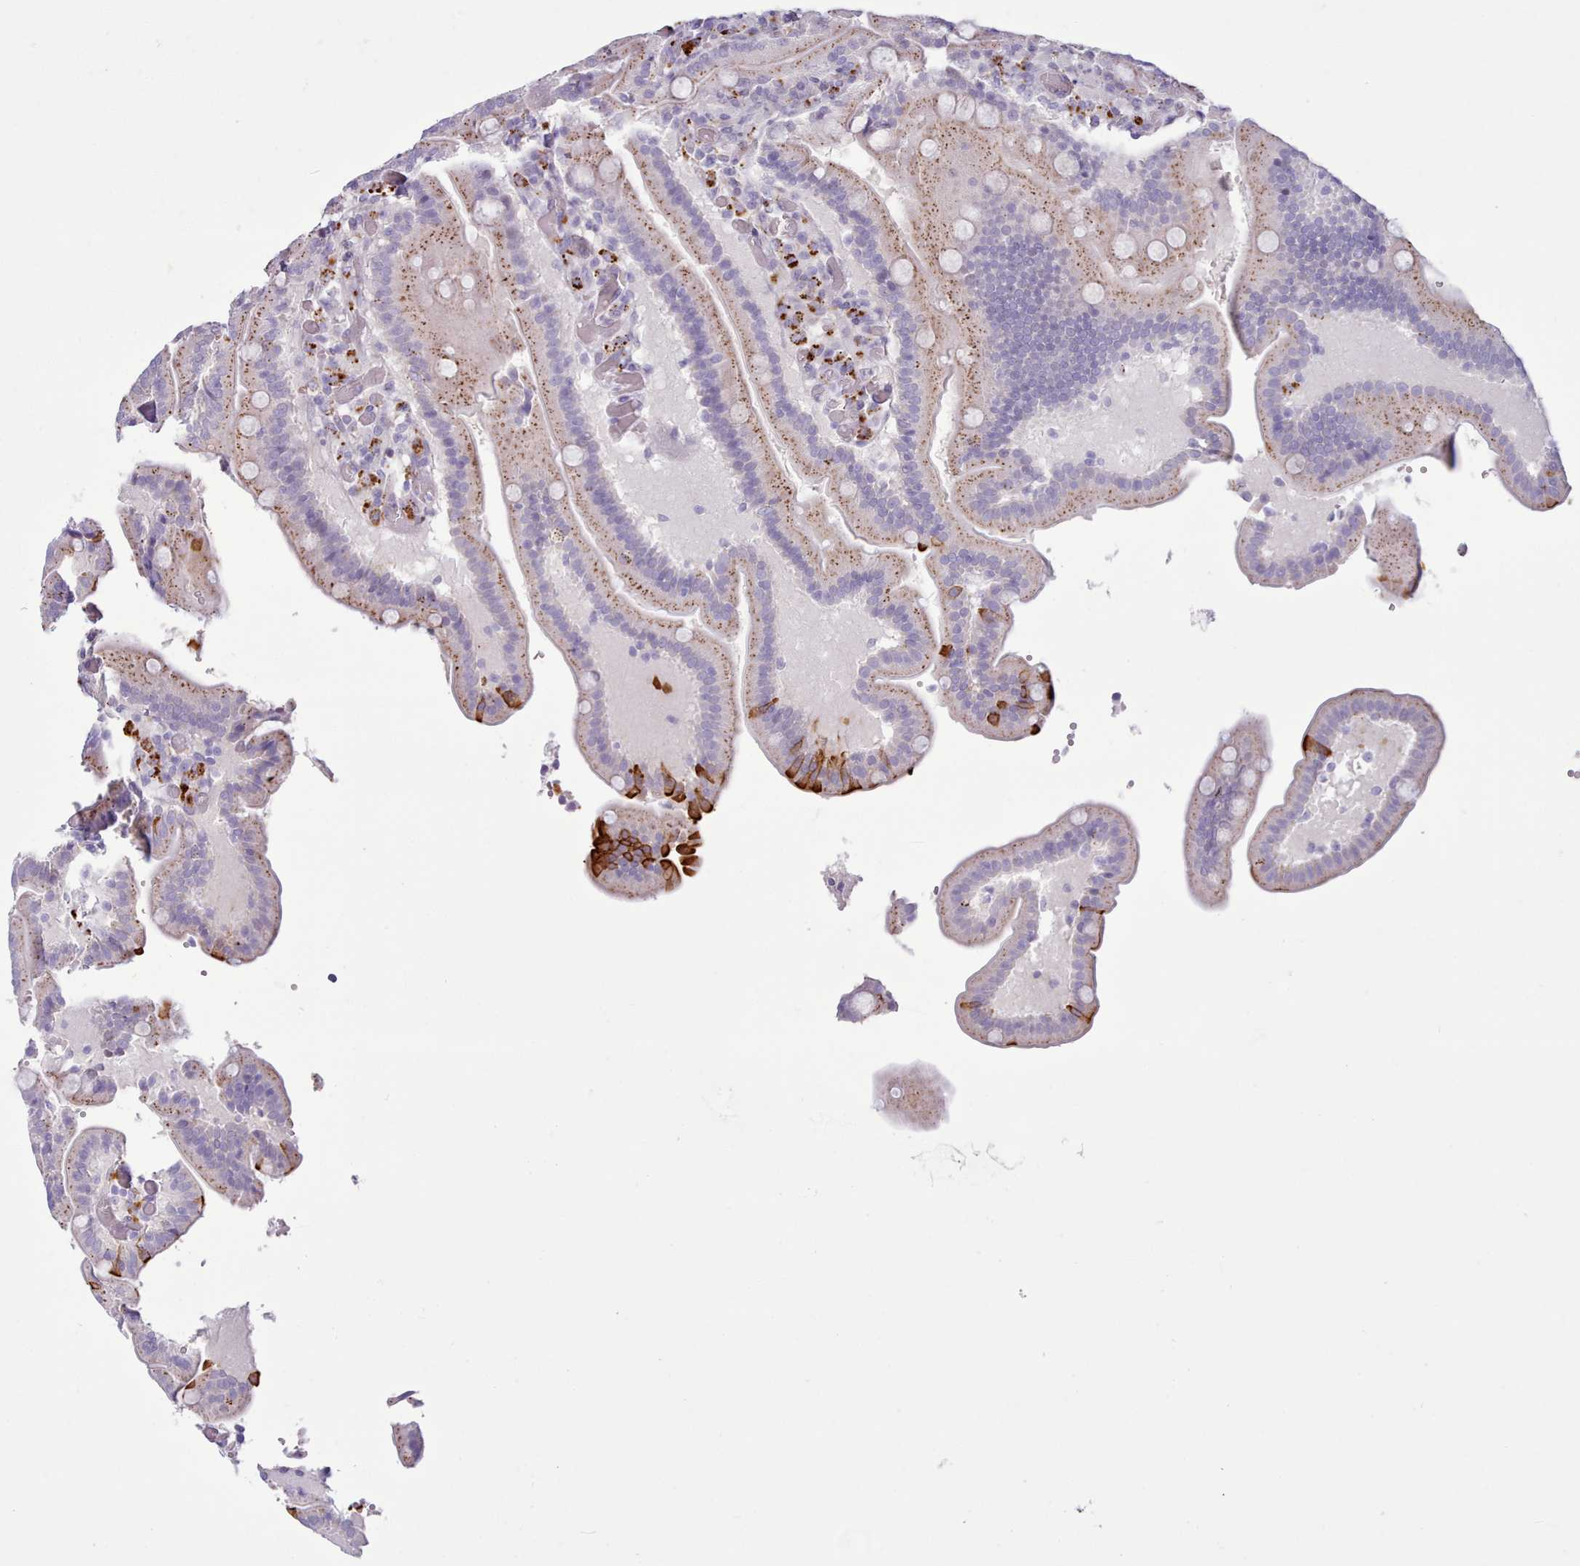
{"staining": {"intensity": "moderate", "quantity": ">75%", "location": "cytoplasmic/membranous"}, "tissue": "duodenum", "cell_type": "Glandular cells", "image_type": "normal", "snomed": [{"axis": "morphology", "description": "Normal tissue, NOS"}, {"axis": "topography", "description": "Duodenum"}], "caption": "This is a histology image of IHC staining of benign duodenum, which shows moderate staining in the cytoplasmic/membranous of glandular cells.", "gene": "SRD5A1", "patient": {"sex": "female", "age": 62}}